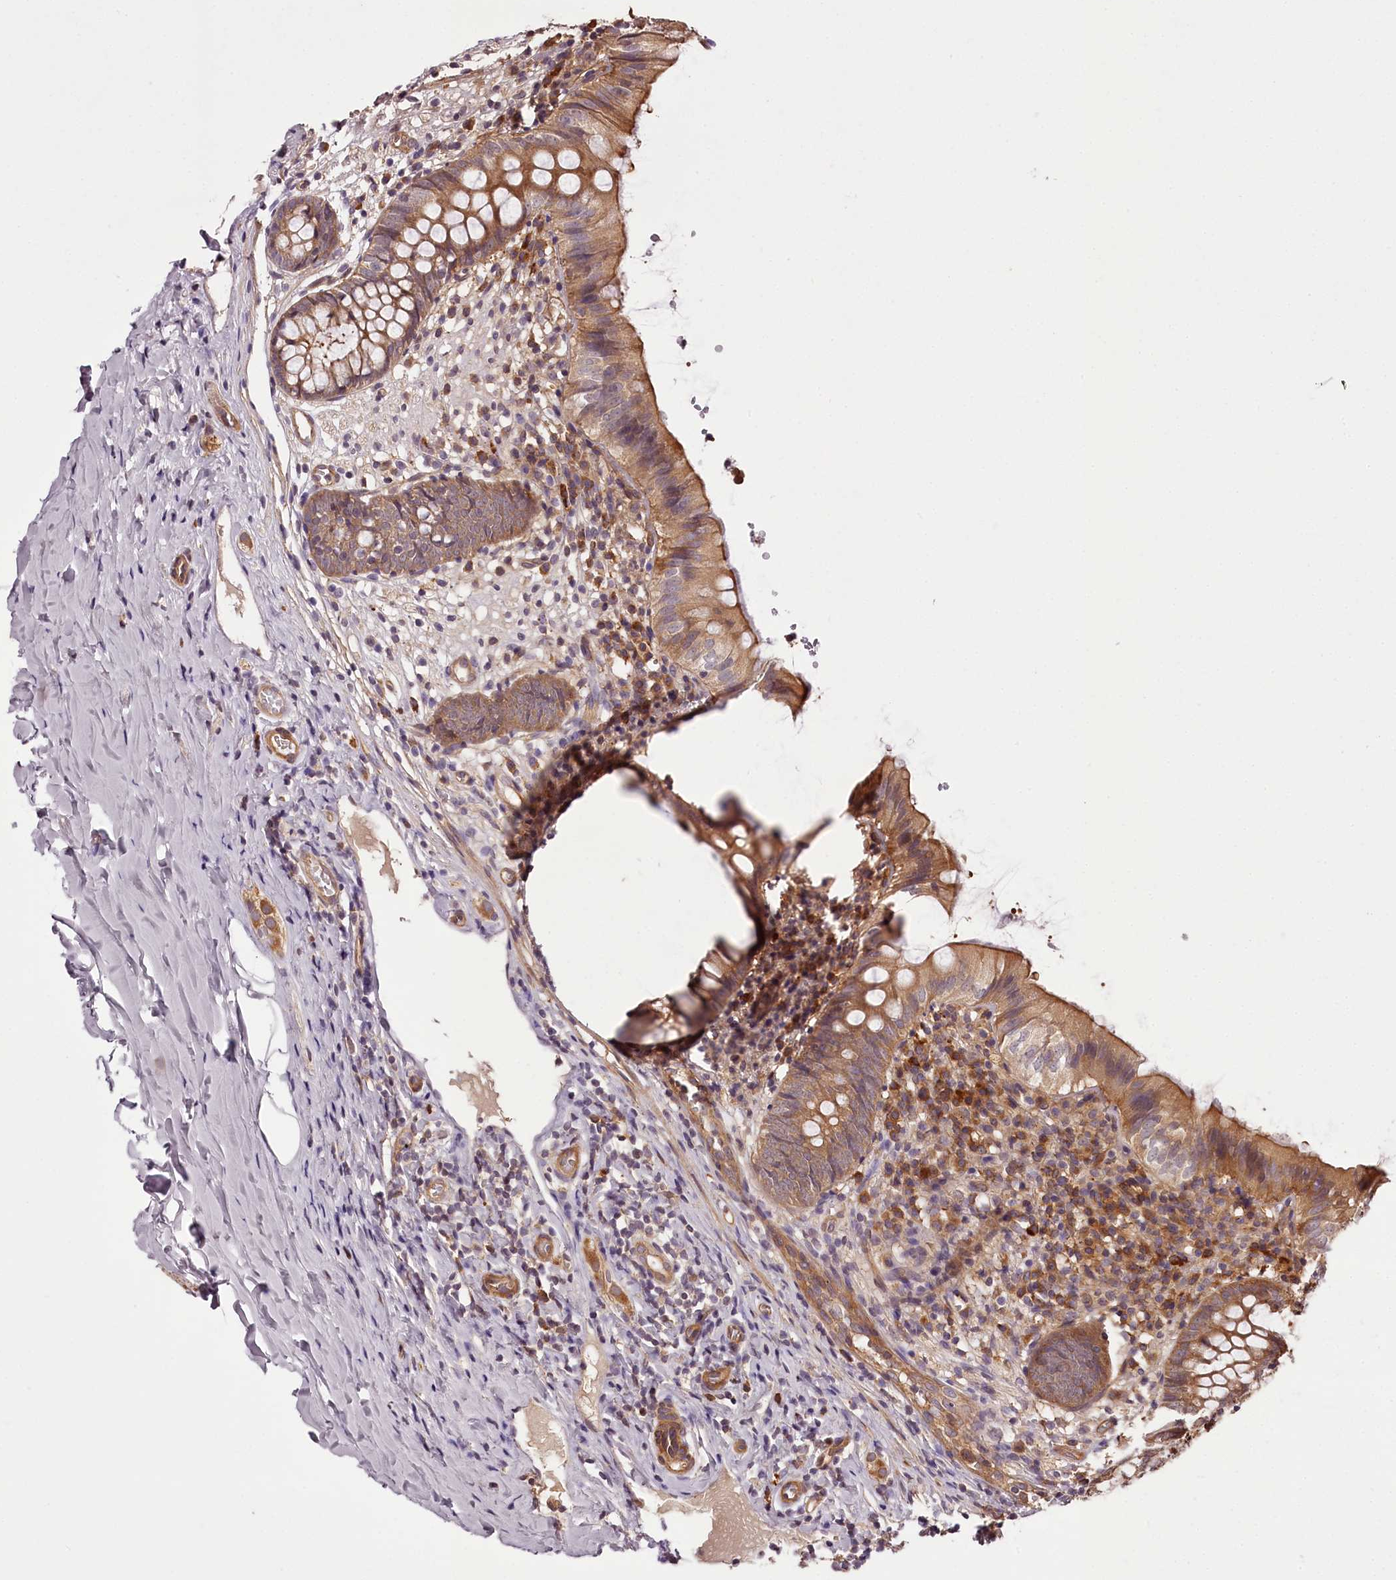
{"staining": {"intensity": "moderate", "quantity": ">75%", "location": "cytoplasmic/membranous"}, "tissue": "appendix", "cell_type": "Glandular cells", "image_type": "normal", "snomed": [{"axis": "morphology", "description": "Normal tissue, NOS"}, {"axis": "topography", "description": "Appendix"}], "caption": "Immunohistochemical staining of unremarkable human appendix reveals moderate cytoplasmic/membranous protein staining in about >75% of glandular cells.", "gene": "TARS1", "patient": {"sex": "male", "age": 8}}